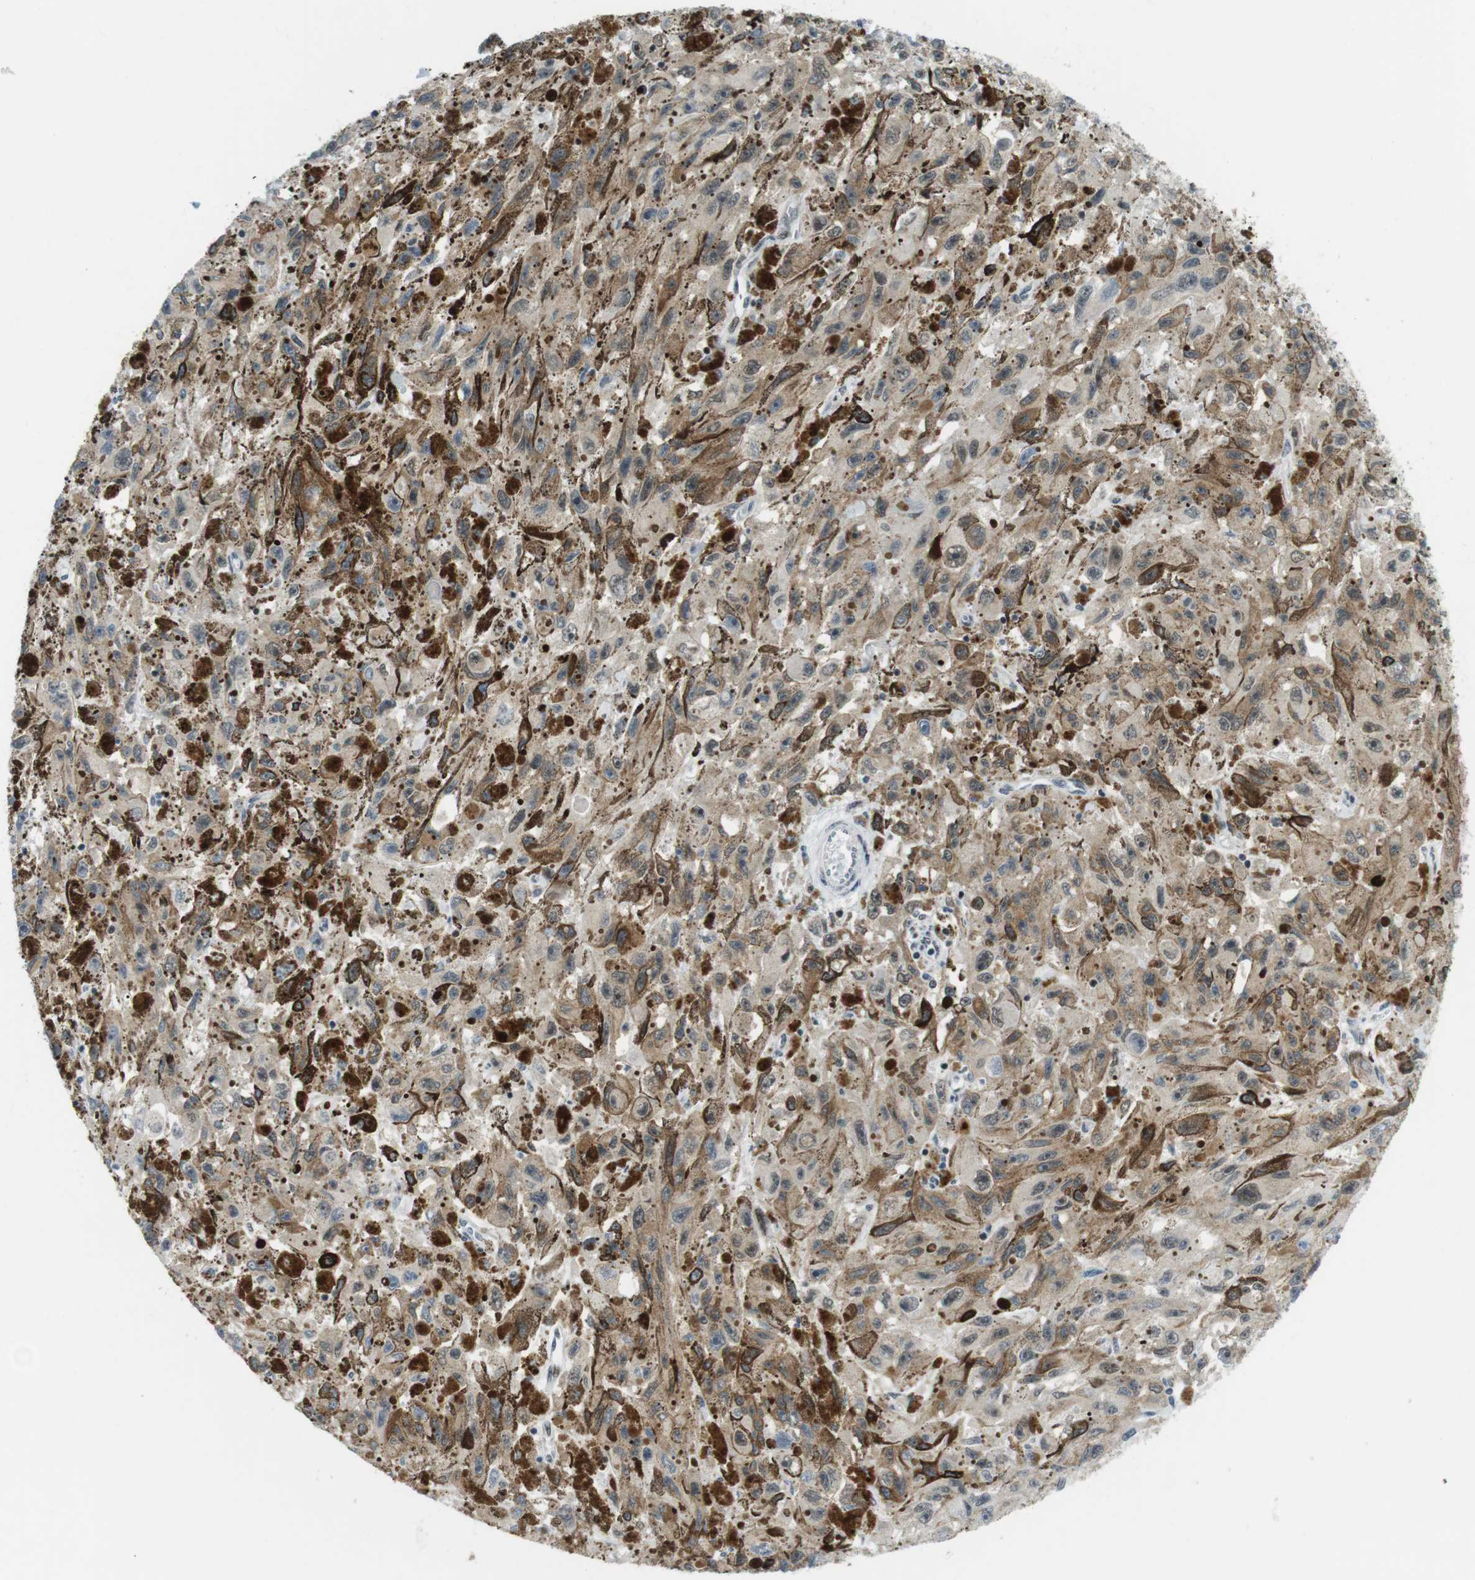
{"staining": {"intensity": "weak", "quantity": "25%-75%", "location": "cytoplasmic/membranous"}, "tissue": "melanoma", "cell_type": "Tumor cells", "image_type": "cancer", "snomed": [{"axis": "morphology", "description": "Malignant melanoma, NOS"}, {"axis": "topography", "description": "Skin"}], "caption": "A micrograph showing weak cytoplasmic/membranous positivity in approximately 25%-75% of tumor cells in melanoma, as visualized by brown immunohistochemical staining.", "gene": "CDC27", "patient": {"sex": "female", "age": 104}}